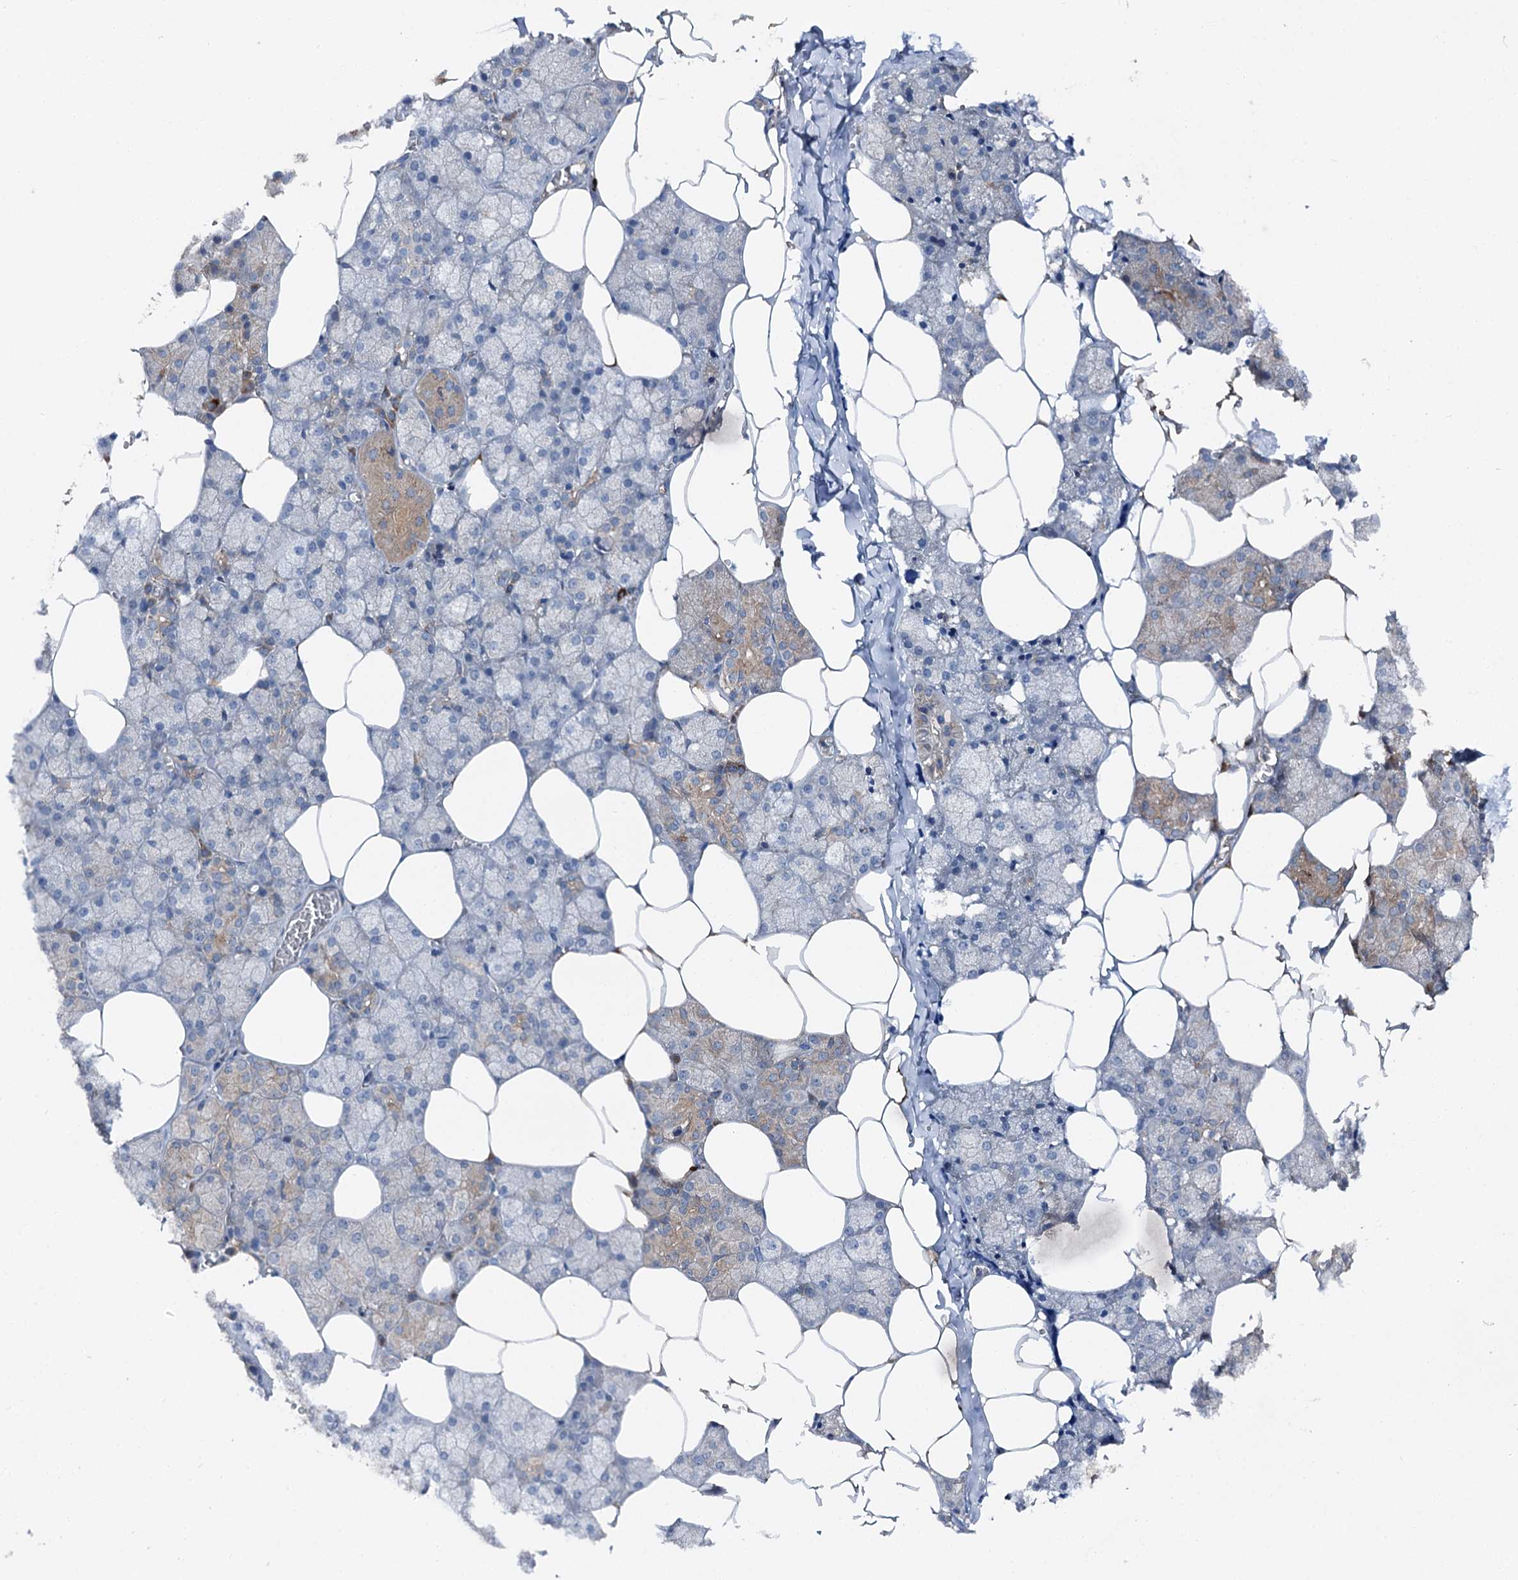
{"staining": {"intensity": "moderate", "quantity": "<25%", "location": "cytoplasmic/membranous"}, "tissue": "salivary gland", "cell_type": "Glandular cells", "image_type": "normal", "snomed": [{"axis": "morphology", "description": "Normal tissue, NOS"}, {"axis": "topography", "description": "Salivary gland"}], "caption": "Glandular cells reveal moderate cytoplasmic/membranous staining in about <25% of cells in unremarkable salivary gland. The staining was performed using DAB (3,3'-diaminobenzidine), with brown indicating positive protein expression. Nuclei are stained blue with hematoxylin.", "gene": "SLC22A25", "patient": {"sex": "male", "age": 62}}